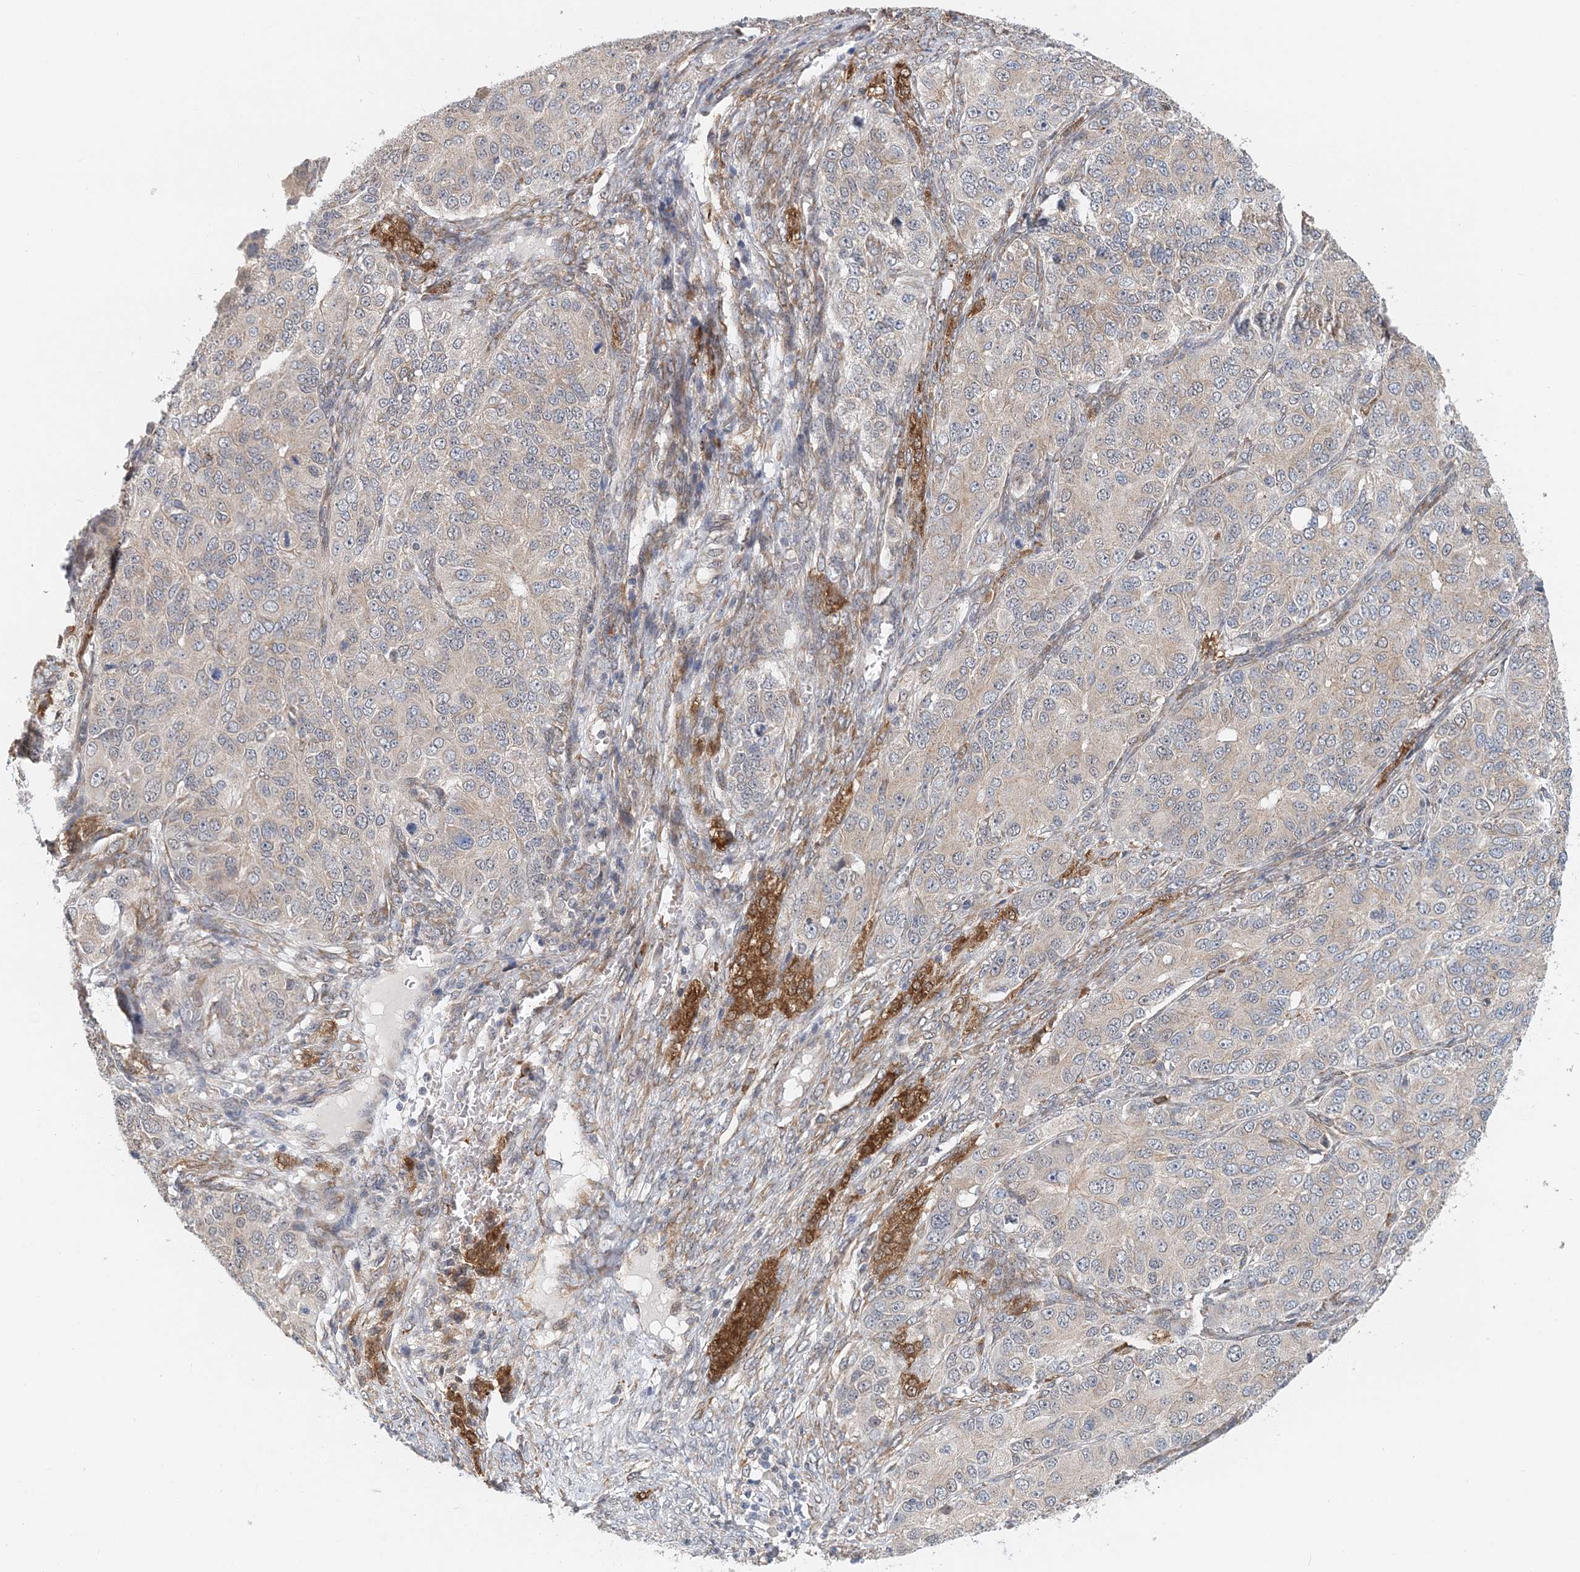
{"staining": {"intensity": "negative", "quantity": "none", "location": "none"}, "tissue": "ovarian cancer", "cell_type": "Tumor cells", "image_type": "cancer", "snomed": [{"axis": "morphology", "description": "Carcinoma, endometroid"}, {"axis": "topography", "description": "Ovary"}], "caption": "Immunohistochemical staining of ovarian cancer (endometroid carcinoma) demonstrates no significant expression in tumor cells. The staining is performed using DAB (3,3'-diaminobenzidine) brown chromogen with nuclei counter-stained in using hematoxylin.", "gene": "PCYOX1L", "patient": {"sex": "female", "age": 51}}